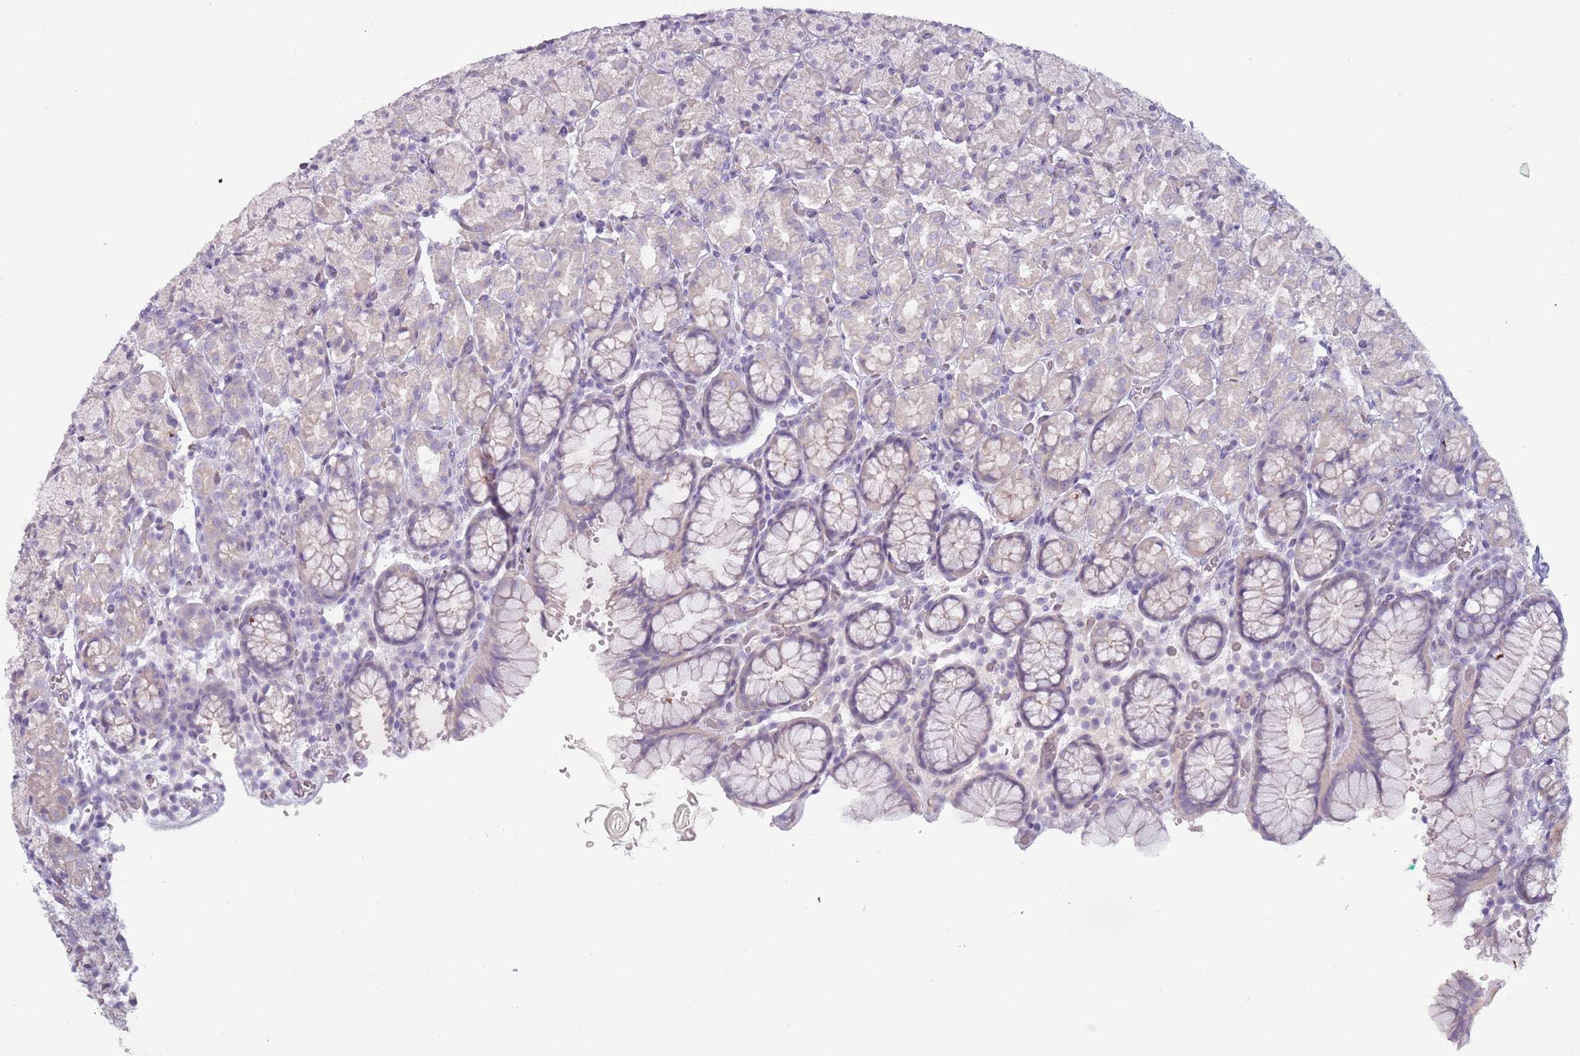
{"staining": {"intensity": "negative", "quantity": "none", "location": "none"}, "tissue": "stomach", "cell_type": "Glandular cells", "image_type": "normal", "snomed": [{"axis": "morphology", "description": "Normal tissue, NOS"}, {"axis": "topography", "description": "Stomach, upper"}, {"axis": "topography", "description": "Stomach"}], "caption": "IHC photomicrograph of benign stomach stained for a protein (brown), which exhibits no expression in glandular cells. The staining is performed using DAB brown chromogen with nuclei counter-stained in using hematoxylin.", "gene": "RFX2", "patient": {"sex": "male", "age": 62}}